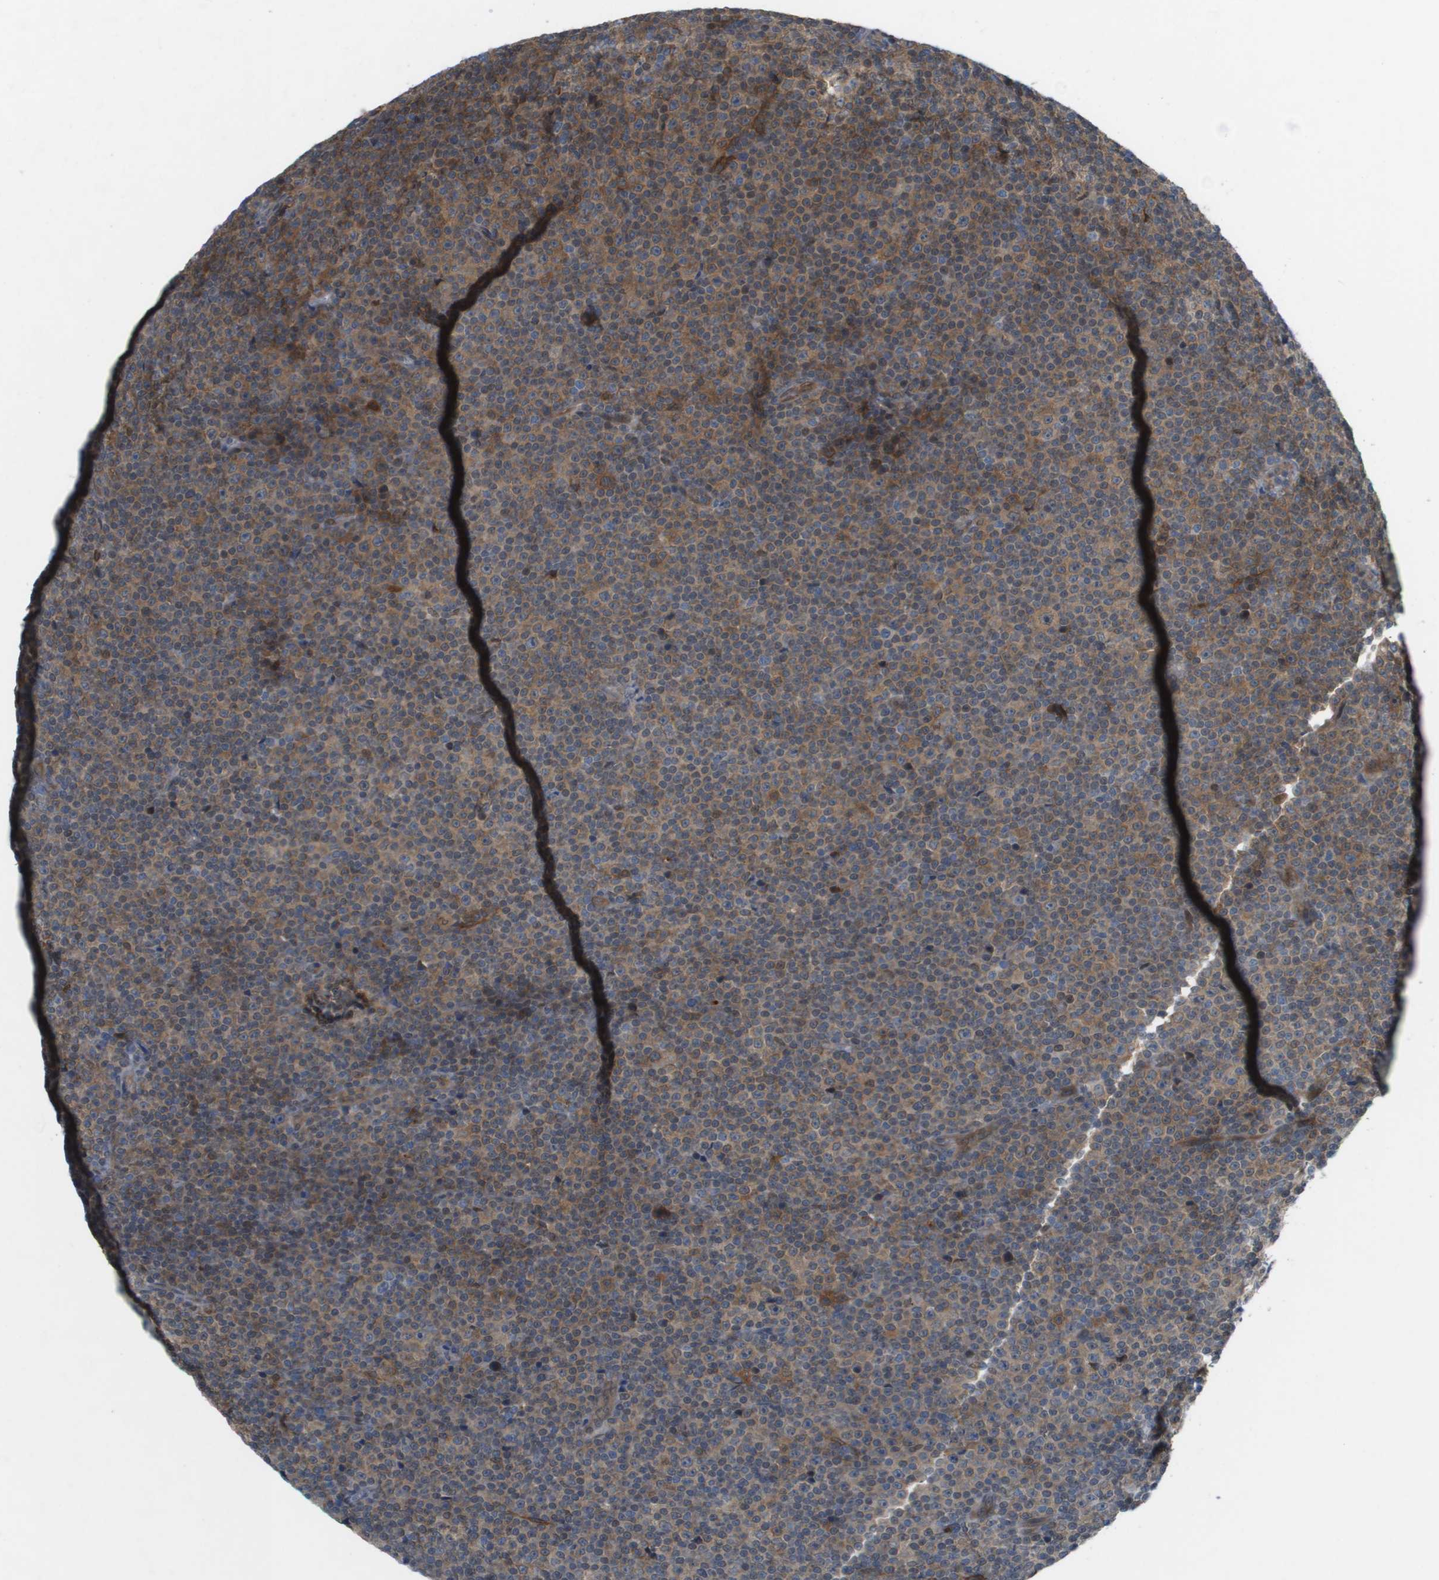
{"staining": {"intensity": "moderate", "quantity": ">75%", "location": "cytoplasmic/membranous"}, "tissue": "lymphoma", "cell_type": "Tumor cells", "image_type": "cancer", "snomed": [{"axis": "morphology", "description": "Malignant lymphoma, non-Hodgkin's type, Low grade"}, {"axis": "topography", "description": "Lymph node"}], "caption": "Protein analysis of malignant lymphoma, non-Hodgkin's type (low-grade) tissue reveals moderate cytoplasmic/membranous expression in about >75% of tumor cells.", "gene": "PALD1", "patient": {"sex": "female", "age": 67}}